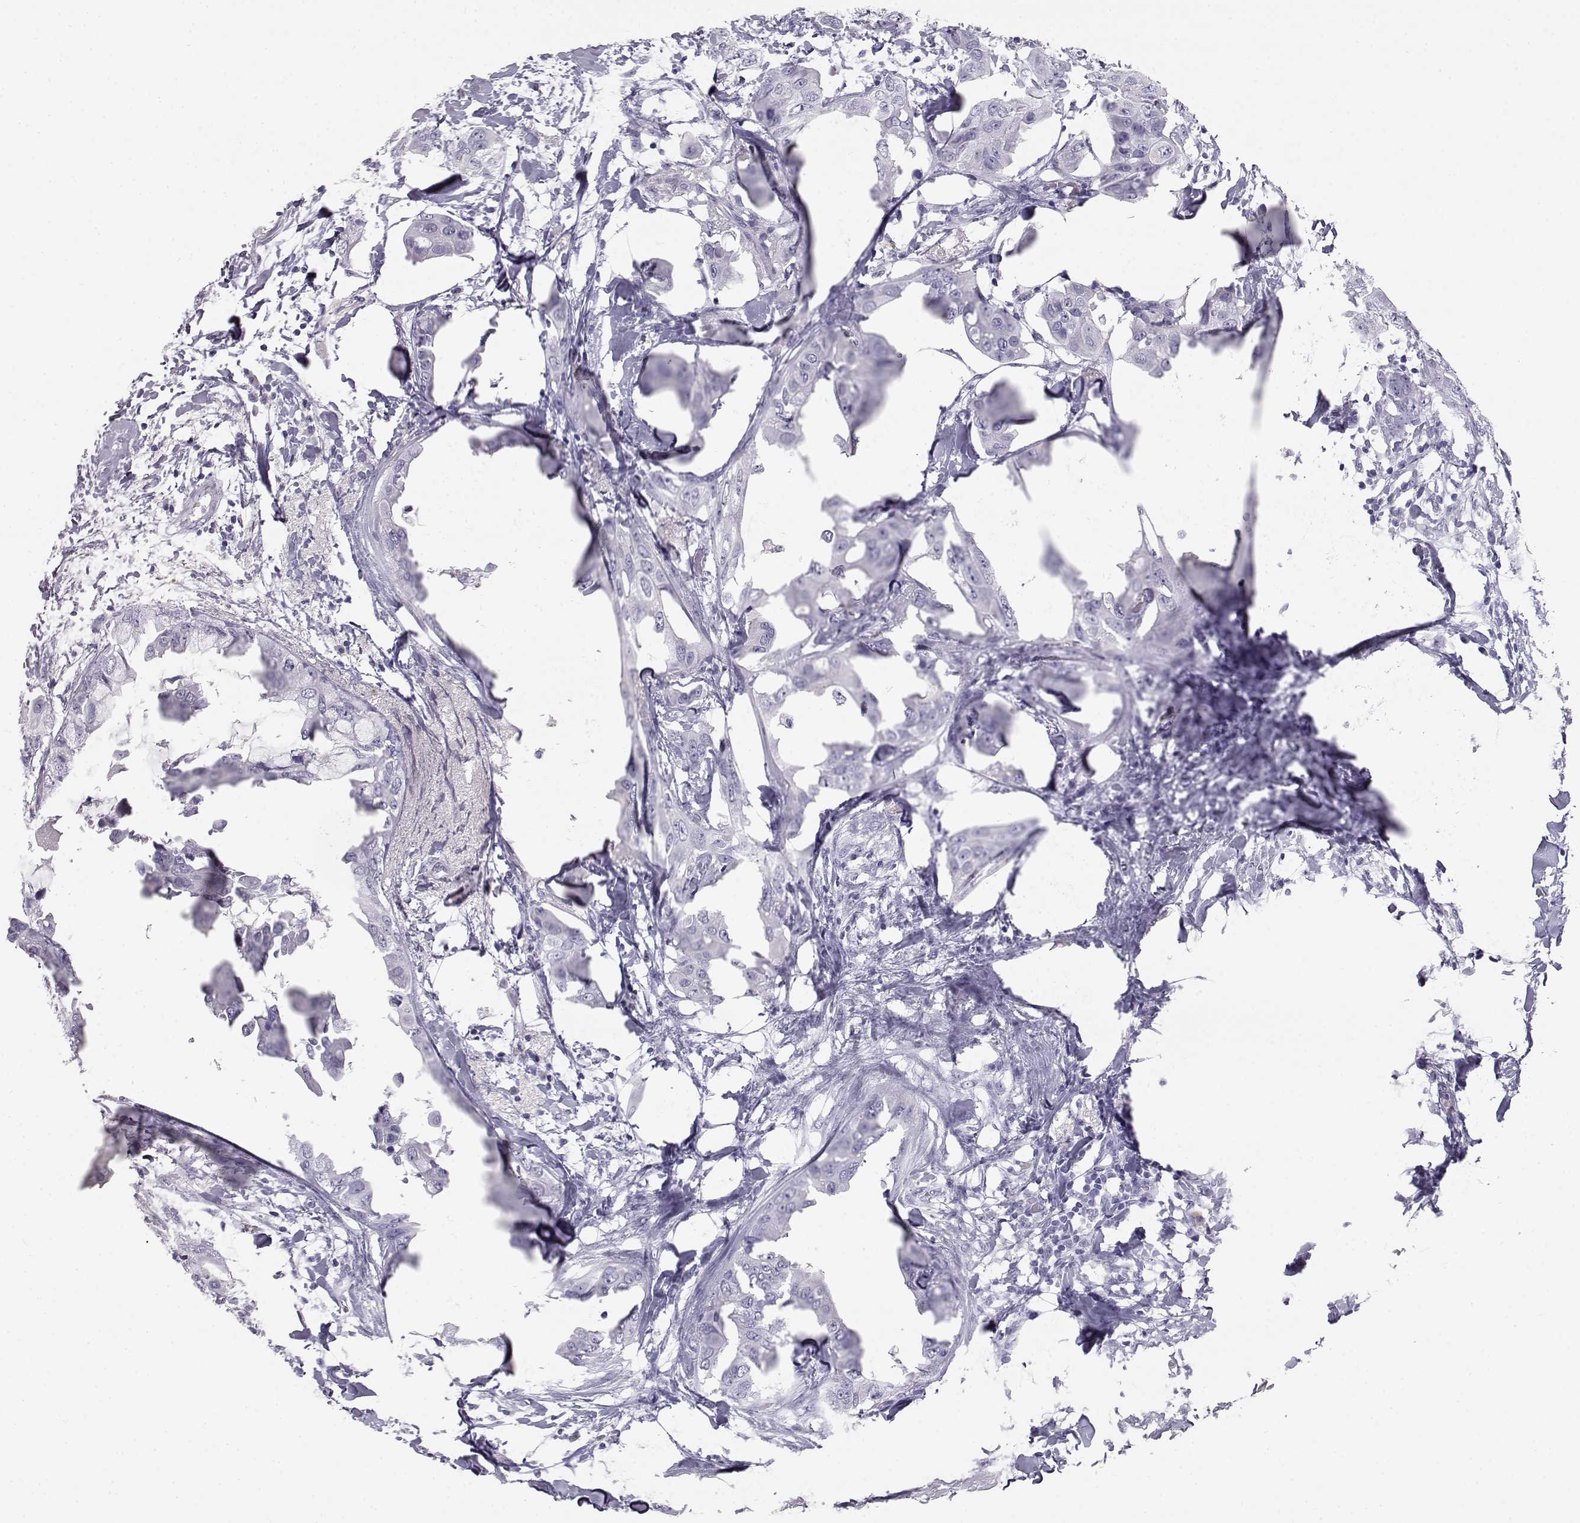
{"staining": {"intensity": "negative", "quantity": "none", "location": "none"}, "tissue": "breast cancer", "cell_type": "Tumor cells", "image_type": "cancer", "snomed": [{"axis": "morphology", "description": "Normal tissue, NOS"}, {"axis": "morphology", "description": "Duct carcinoma"}, {"axis": "topography", "description": "Breast"}], "caption": "This is an immunohistochemistry (IHC) image of human breast cancer (intraductal carcinoma). There is no positivity in tumor cells.", "gene": "ITLN2", "patient": {"sex": "female", "age": 40}}